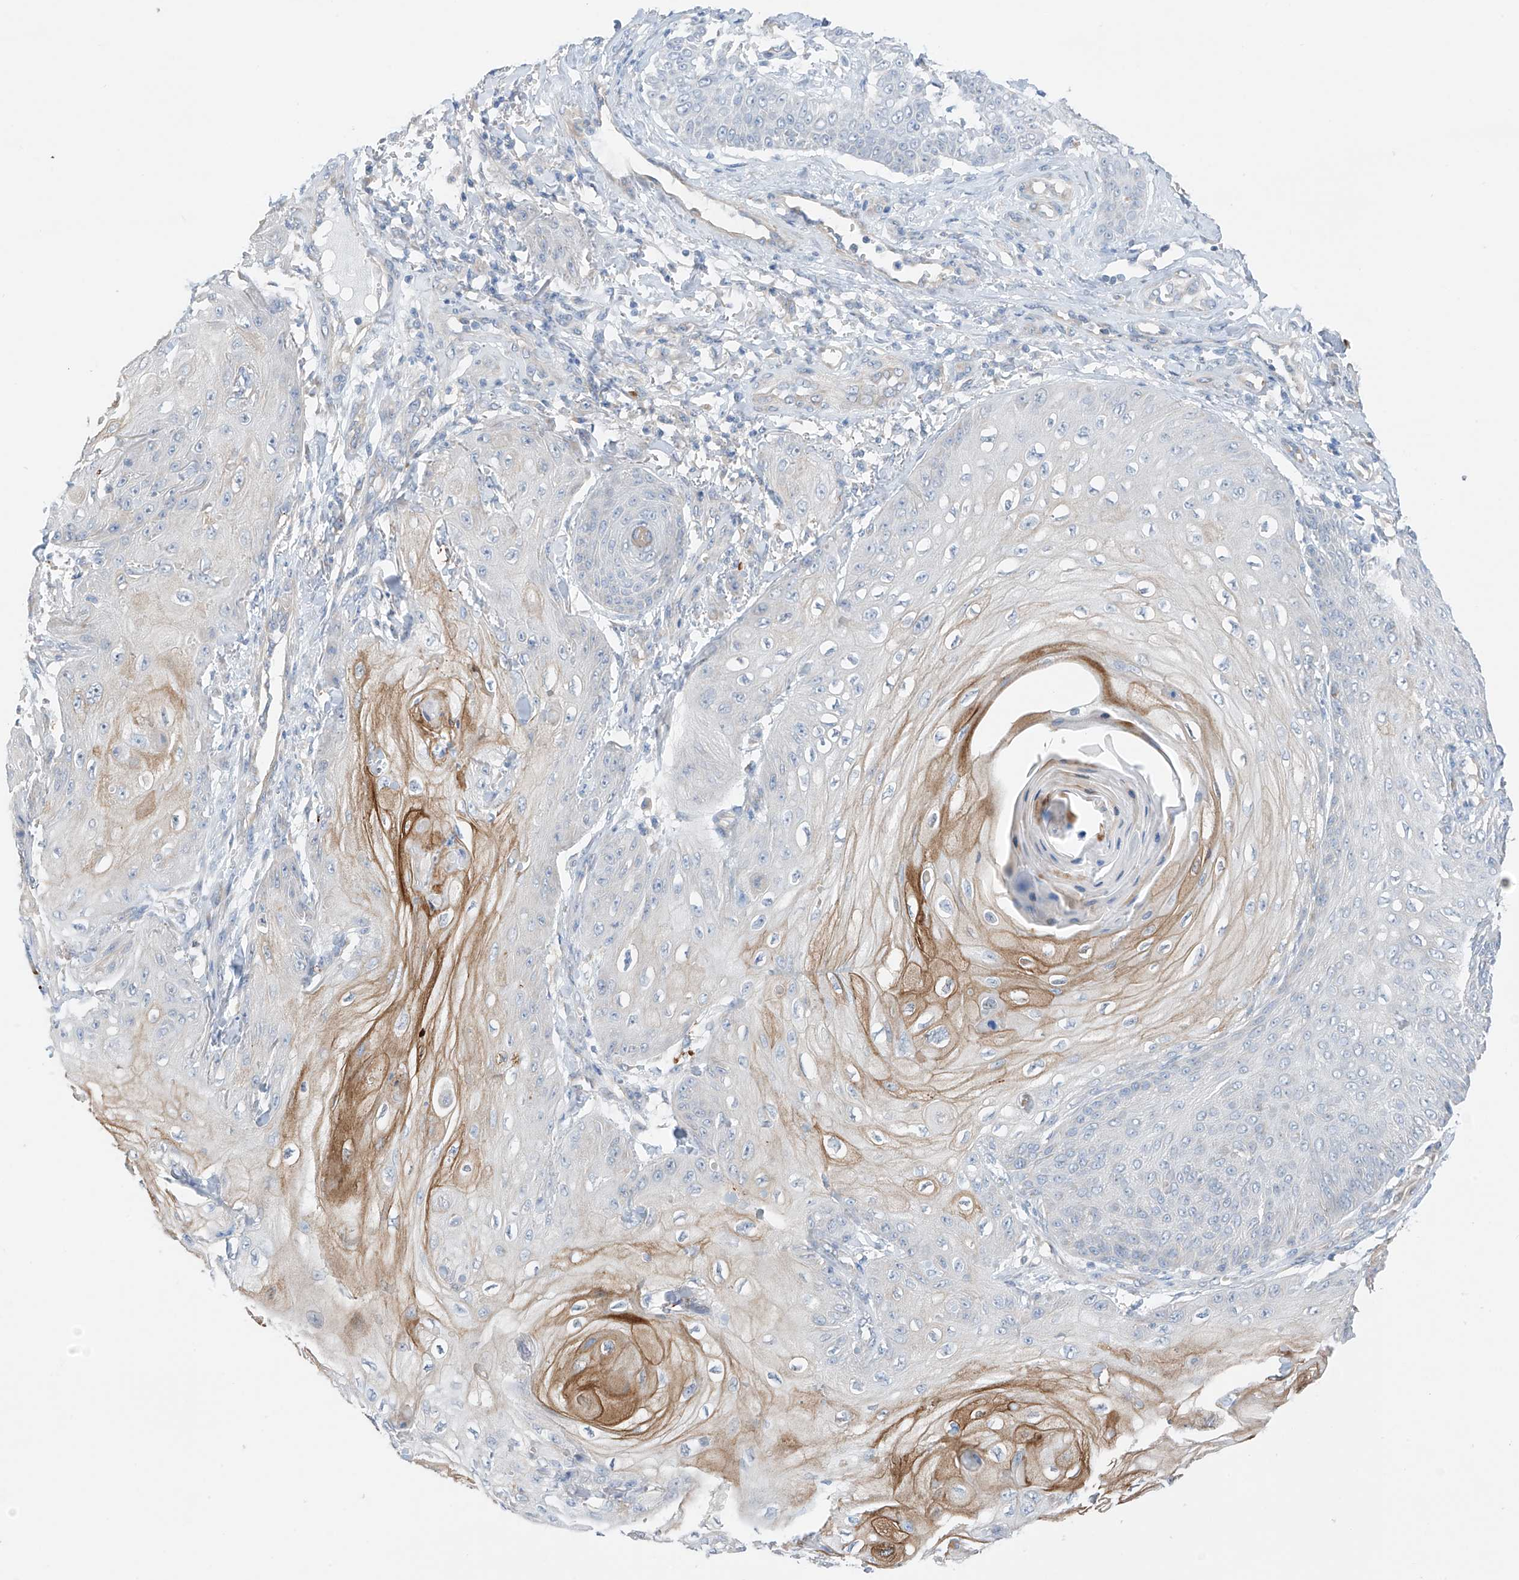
{"staining": {"intensity": "negative", "quantity": "none", "location": "none"}, "tissue": "skin cancer", "cell_type": "Tumor cells", "image_type": "cancer", "snomed": [{"axis": "morphology", "description": "Squamous cell carcinoma, NOS"}, {"axis": "topography", "description": "Skin"}], "caption": "High power microscopy micrograph of an immunohistochemistry (IHC) histopathology image of skin cancer (squamous cell carcinoma), revealing no significant positivity in tumor cells. Nuclei are stained in blue.", "gene": "REC8", "patient": {"sex": "male", "age": 74}}